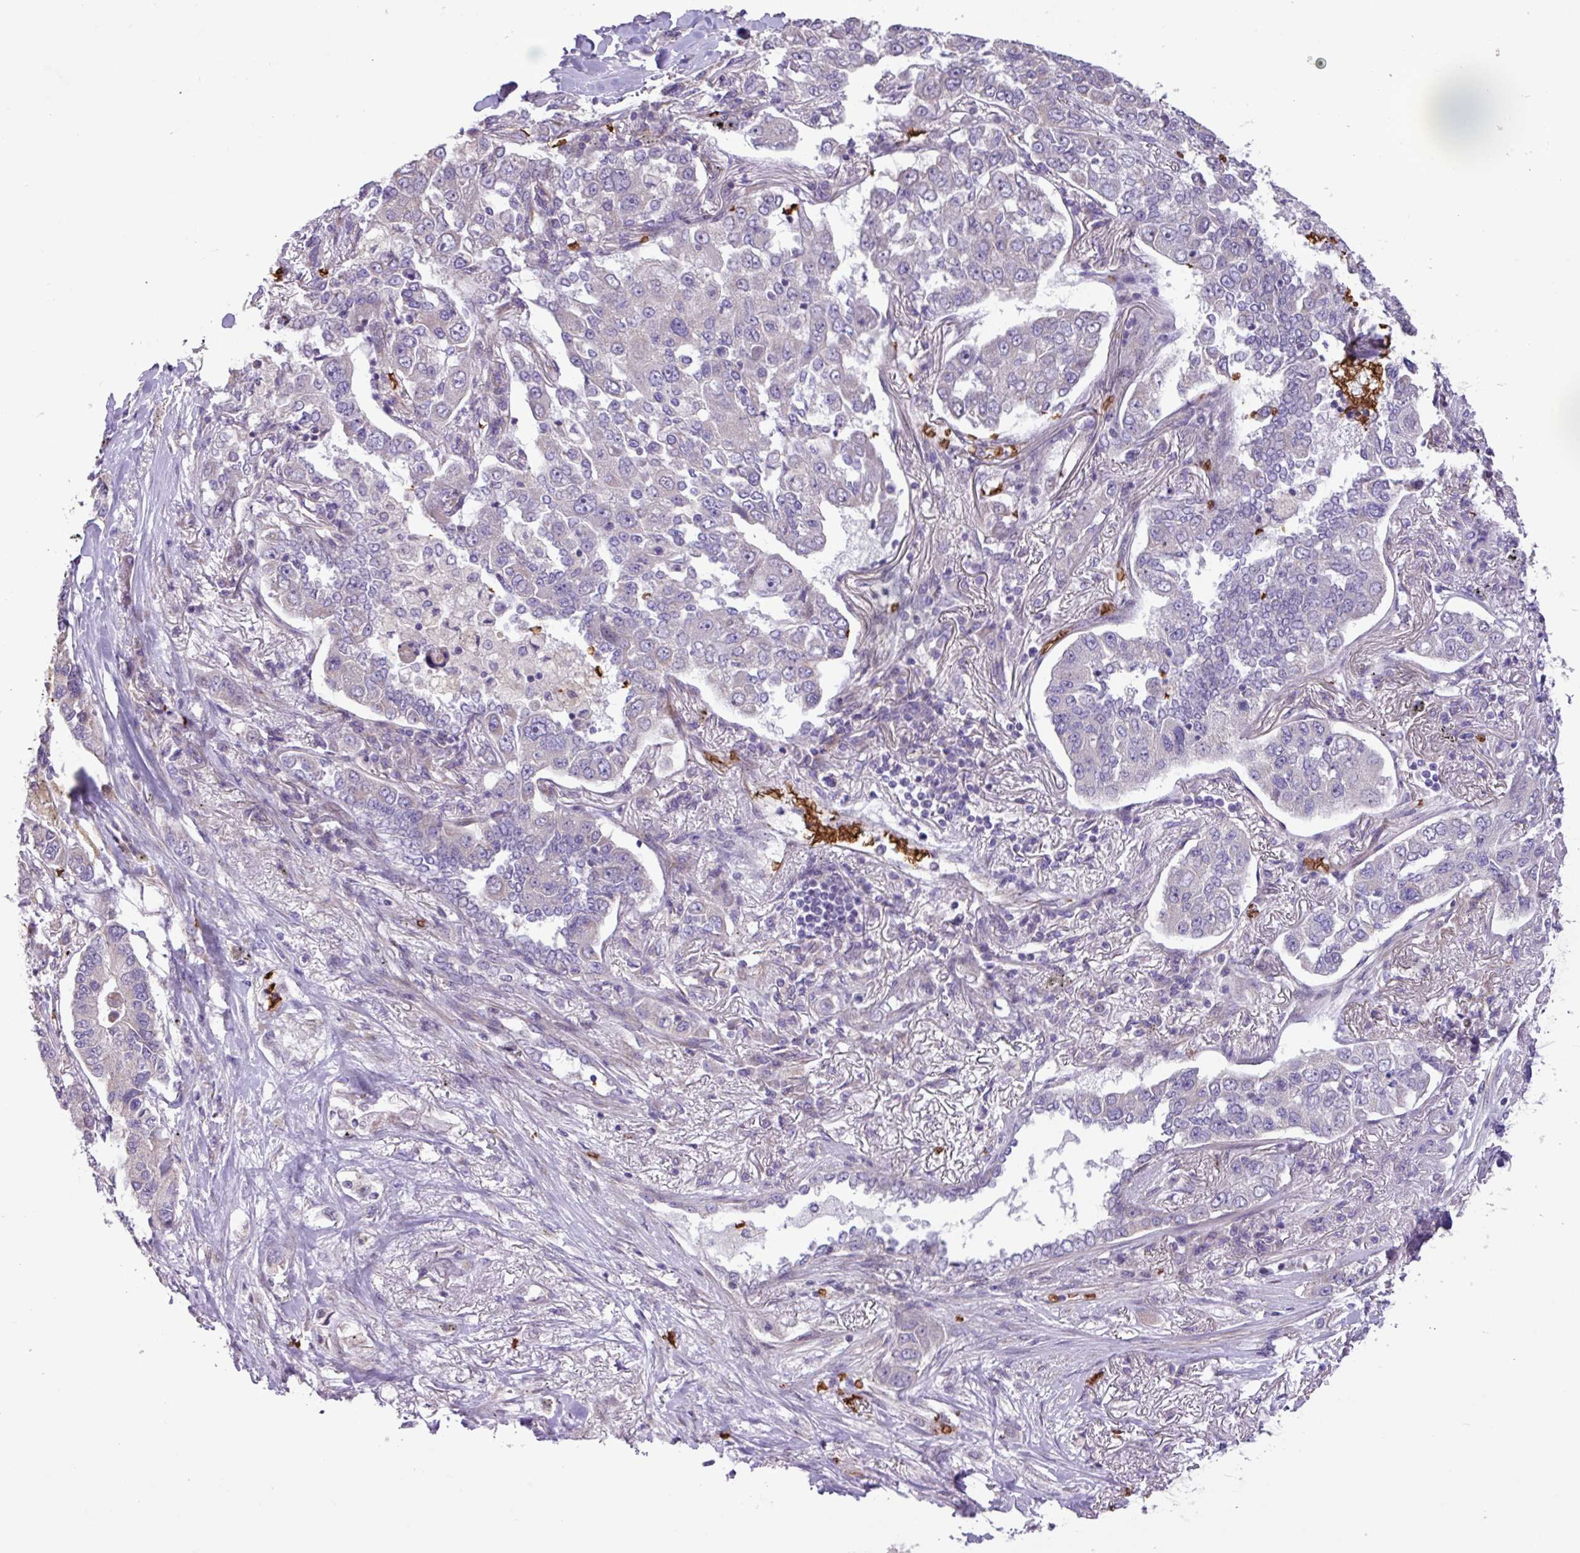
{"staining": {"intensity": "negative", "quantity": "none", "location": "none"}, "tissue": "lung cancer", "cell_type": "Tumor cells", "image_type": "cancer", "snomed": [{"axis": "morphology", "description": "Adenocarcinoma, NOS"}, {"axis": "topography", "description": "Lung"}], "caption": "This is an immunohistochemistry image of adenocarcinoma (lung). There is no expression in tumor cells.", "gene": "RAD21L1", "patient": {"sex": "male", "age": 49}}